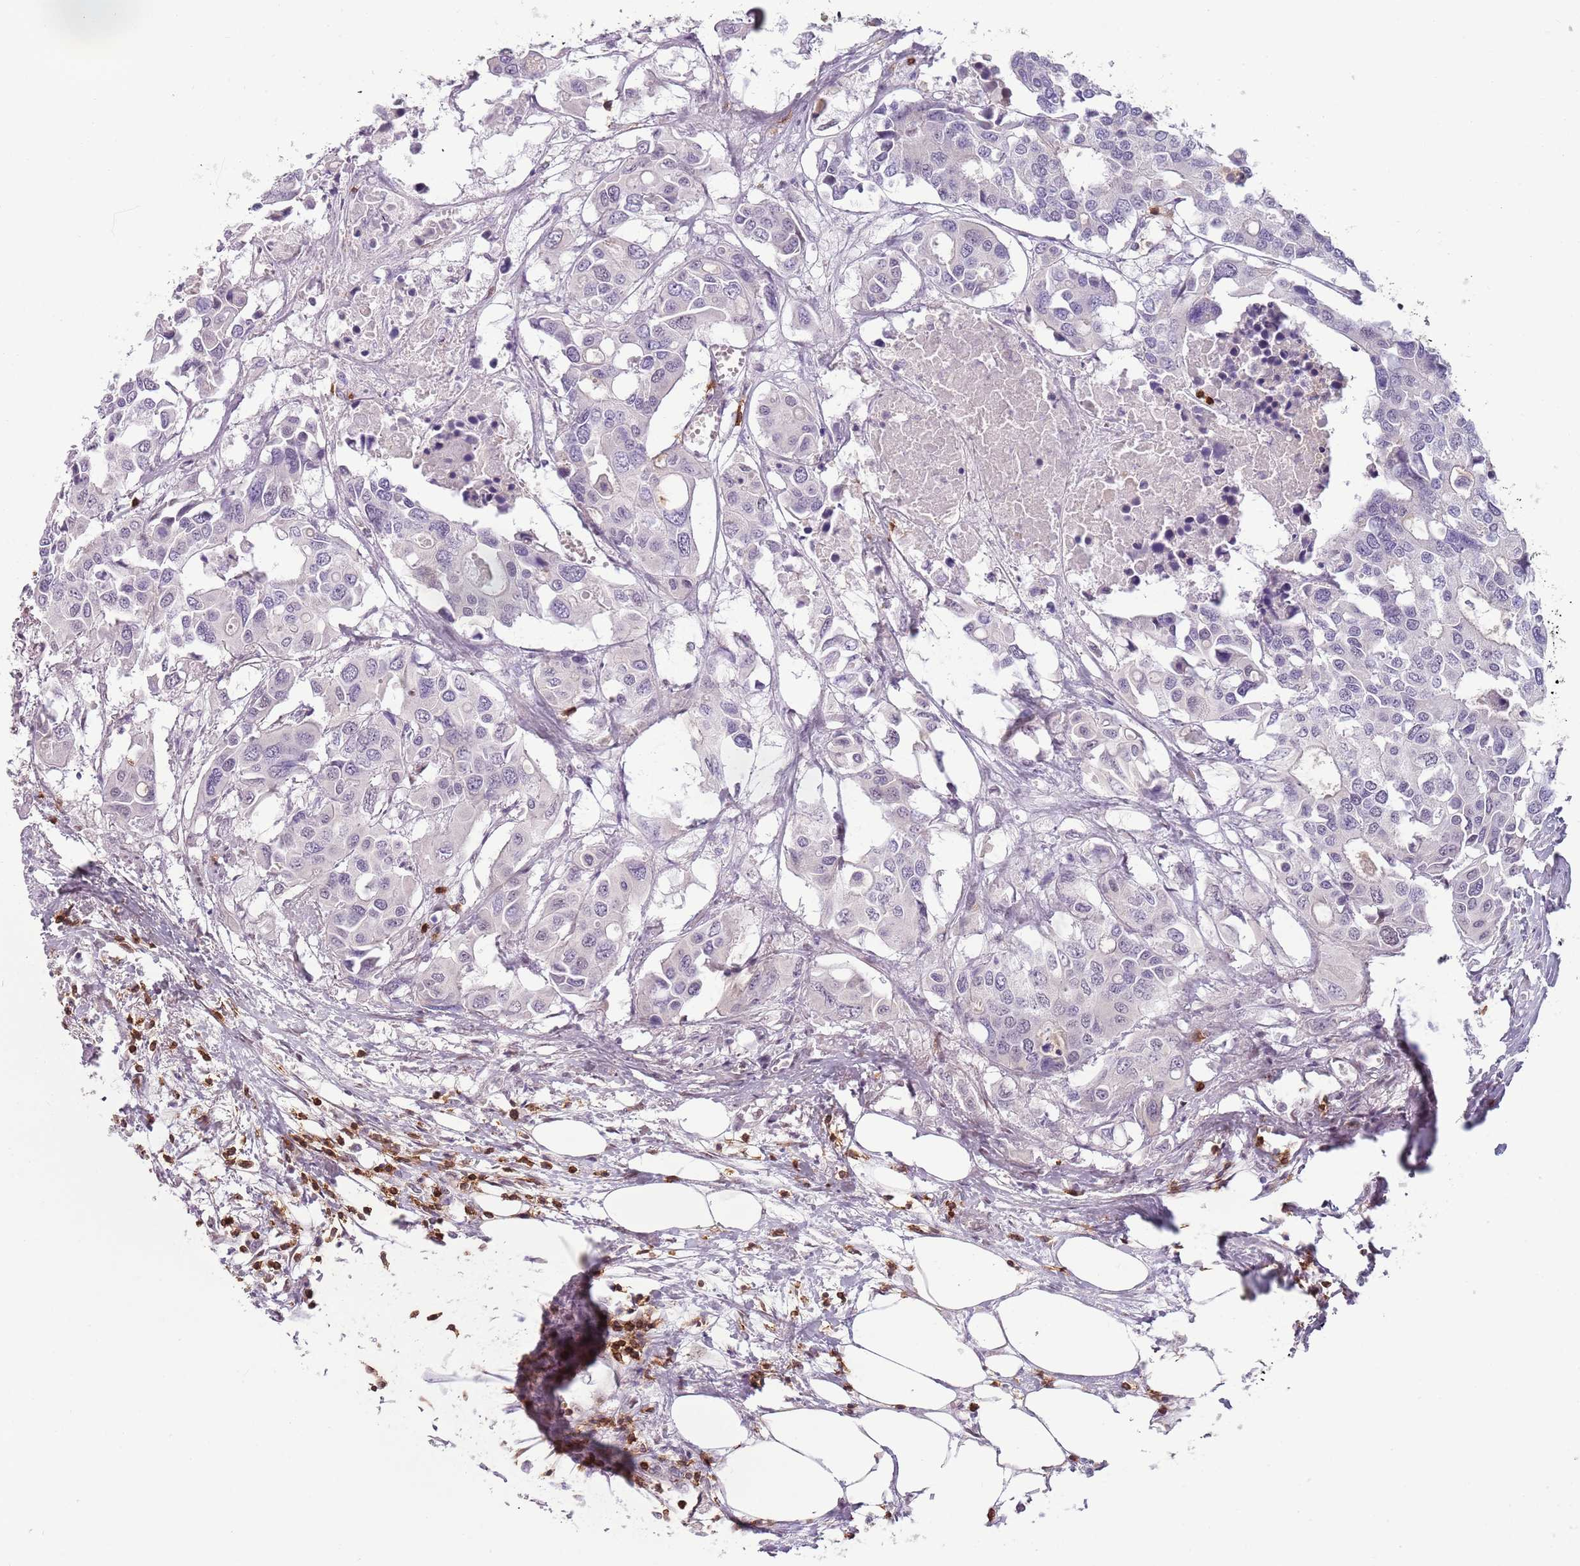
{"staining": {"intensity": "negative", "quantity": "none", "location": "none"}, "tissue": "colorectal cancer", "cell_type": "Tumor cells", "image_type": "cancer", "snomed": [{"axis": "morphology", "description": "Adenocarcinoma, NOS"}, {"axis": "topography", "description": "Colon"}], "caption": "IHC image of neoplastic tissue: colorectal adenocarcinoma stained with DAB demonstrates no significant protein positivity in tumor cells. (IHC, brightfield microscopy, high magnification).", "gene": "ZNF583", "patient": {"sex": "male", "age": 77}}